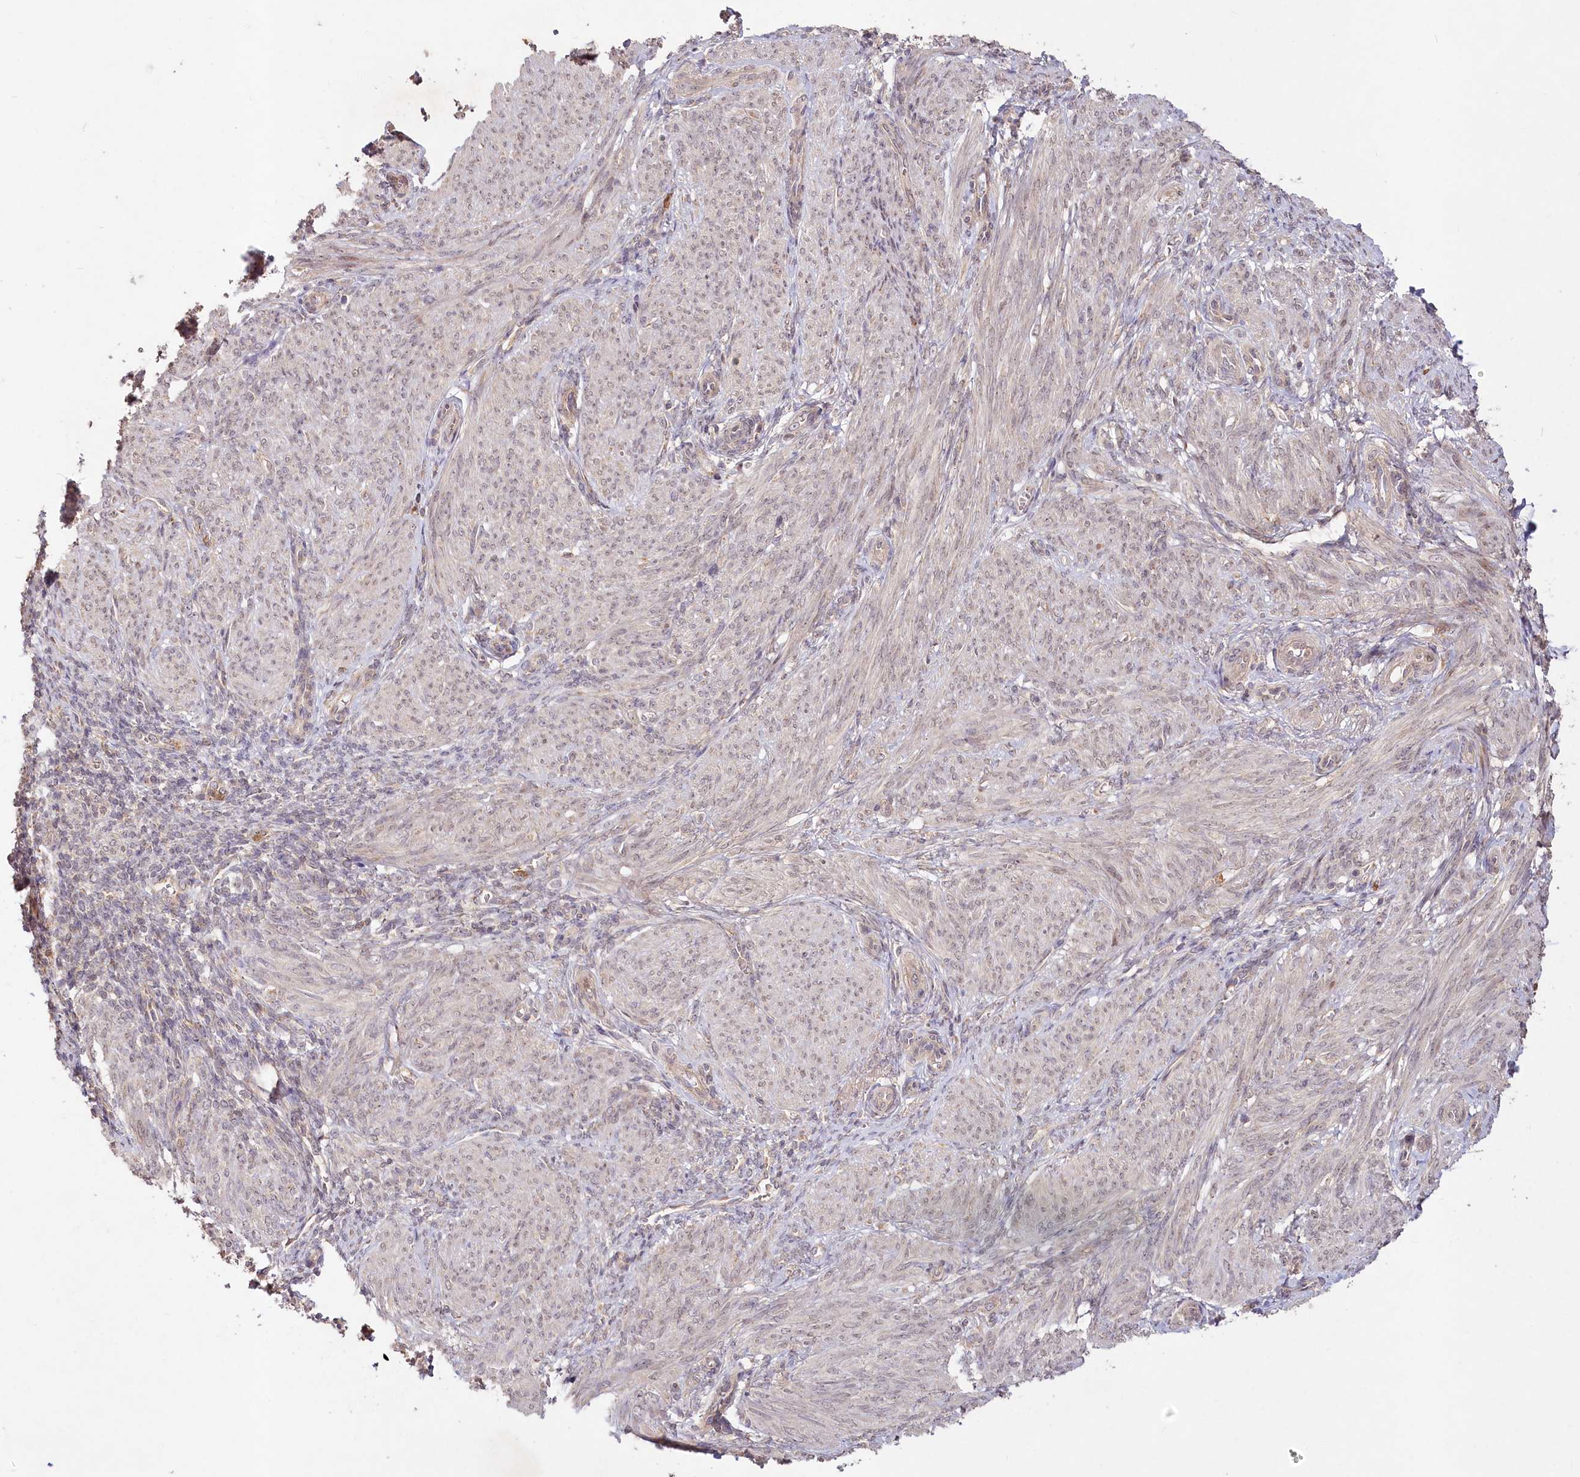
{"staining": {"intensity": "weak", "quantity": "25%-75%", "location": "nuclear"}, "tissue": "smooth muscle", "cell_type": "Smooth muscle cells", "image_type": "normal", "snomed": [{"axis": "morphology", "description": "Normal tissue, NOS"}, {"axis": "topography", "description": "Smooth muscle"}], "caption": "Immunohistochemical staining of normal smooth muscle exhibits low levels of weak nuclear positivity in approximately 25%-75% of smooth muscle cells. (Stains: DAB in brown, nuclei in blue, Microscopy: brightfield microscopy at high magnification).", "gene": "IRAK1BP1", "patient": {"sex": "female", "age": 39}}